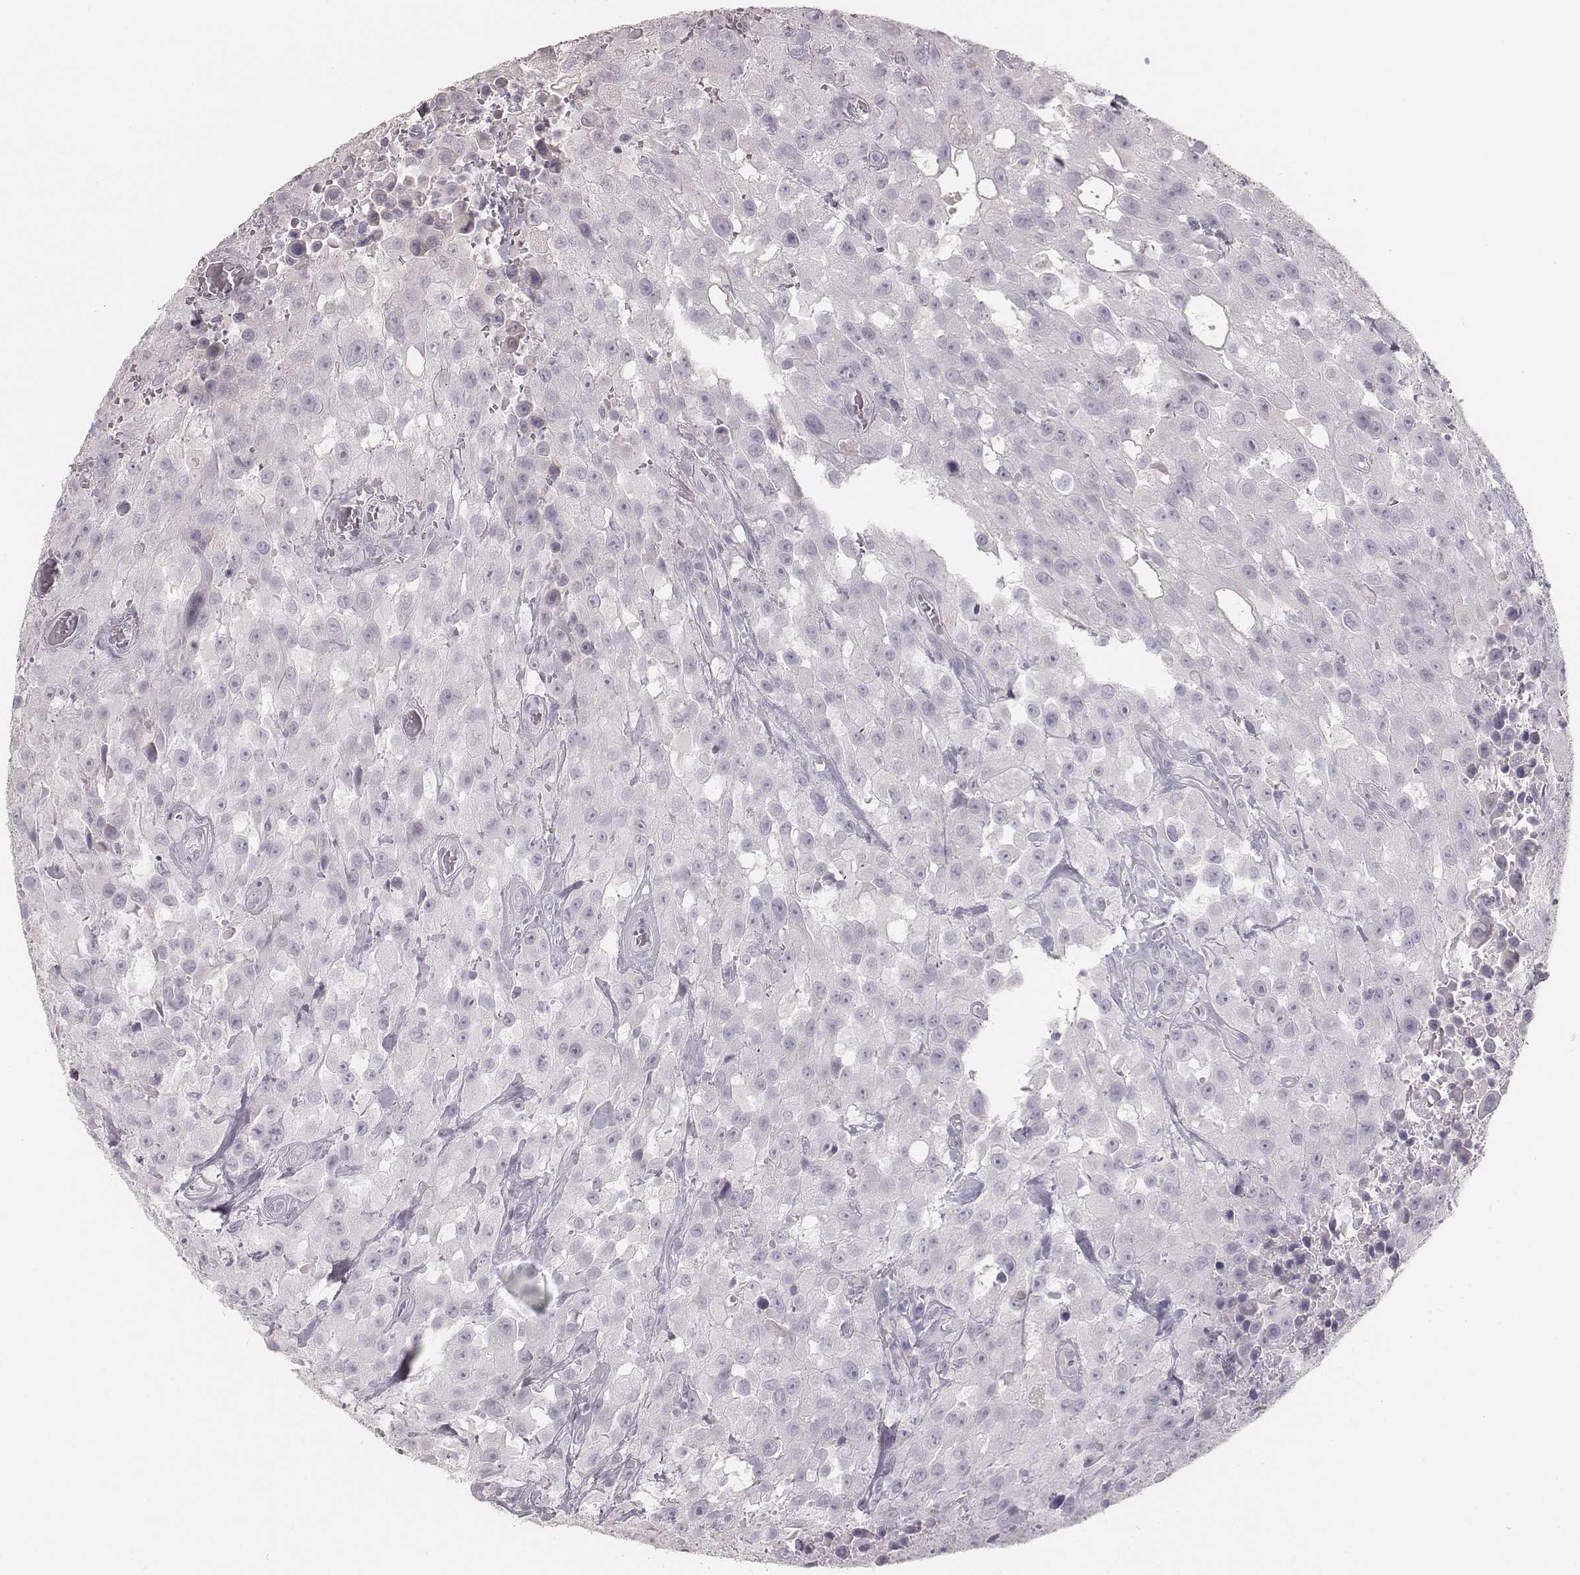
{"staining": {"intensity": "negative", "quantity": "none", "location": "none"}, "tissue": "urothelial cancer", "cell_type": "Tumor cells", "image_type": "cancer", "snomed": [{"axis": "morphology", "description": "Urothelial carcinoma, High grade"}, {"axis": "topography", "description": "Urinary bladder"}], "caption": "This is an immunohistochemistry micrograph of high-grade urothelial carcinoma. There is no positivity in tumor cells.", "gene": "MYH6", "patient": {"sex": "male", "age": 79}}